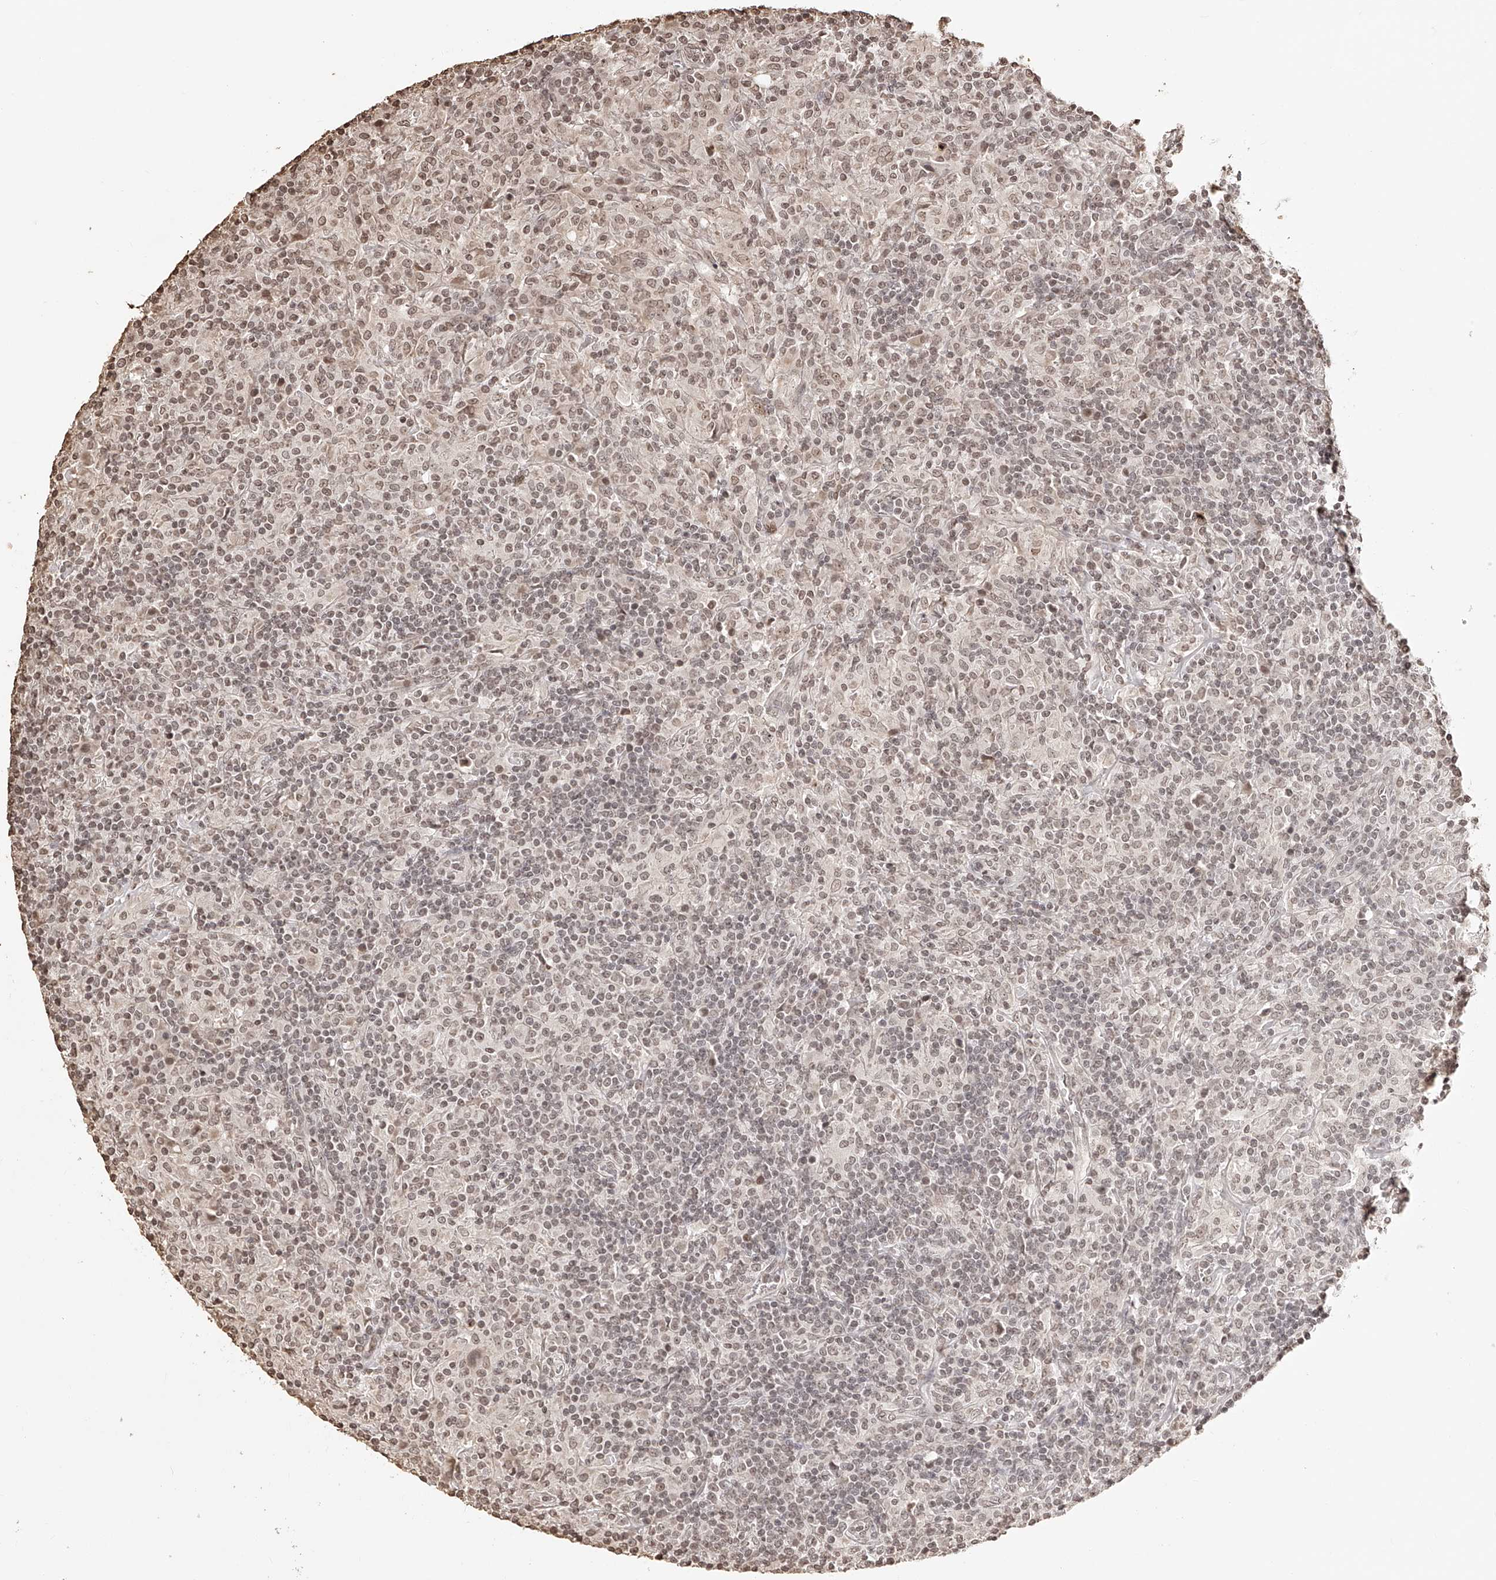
{"staining": {"intensity": "weak", "quantity": ">75%", "location": "nuclear"}, "tissue": "lymphoma", "cell_type": "Tumor cells", "image_type": "cancer", "snomed": [{"axis": "morphology", "description": "Hodgkin's disease, NOS"}, {"axis": "topography", "description": "Lymph node"}], "caption": "Tumor cells display low levels of weak nuclear positivity in about >75% of cells in human lymphoma.", "gene": "ZNF503", "patient": {"sex": "male", "age": 70}}